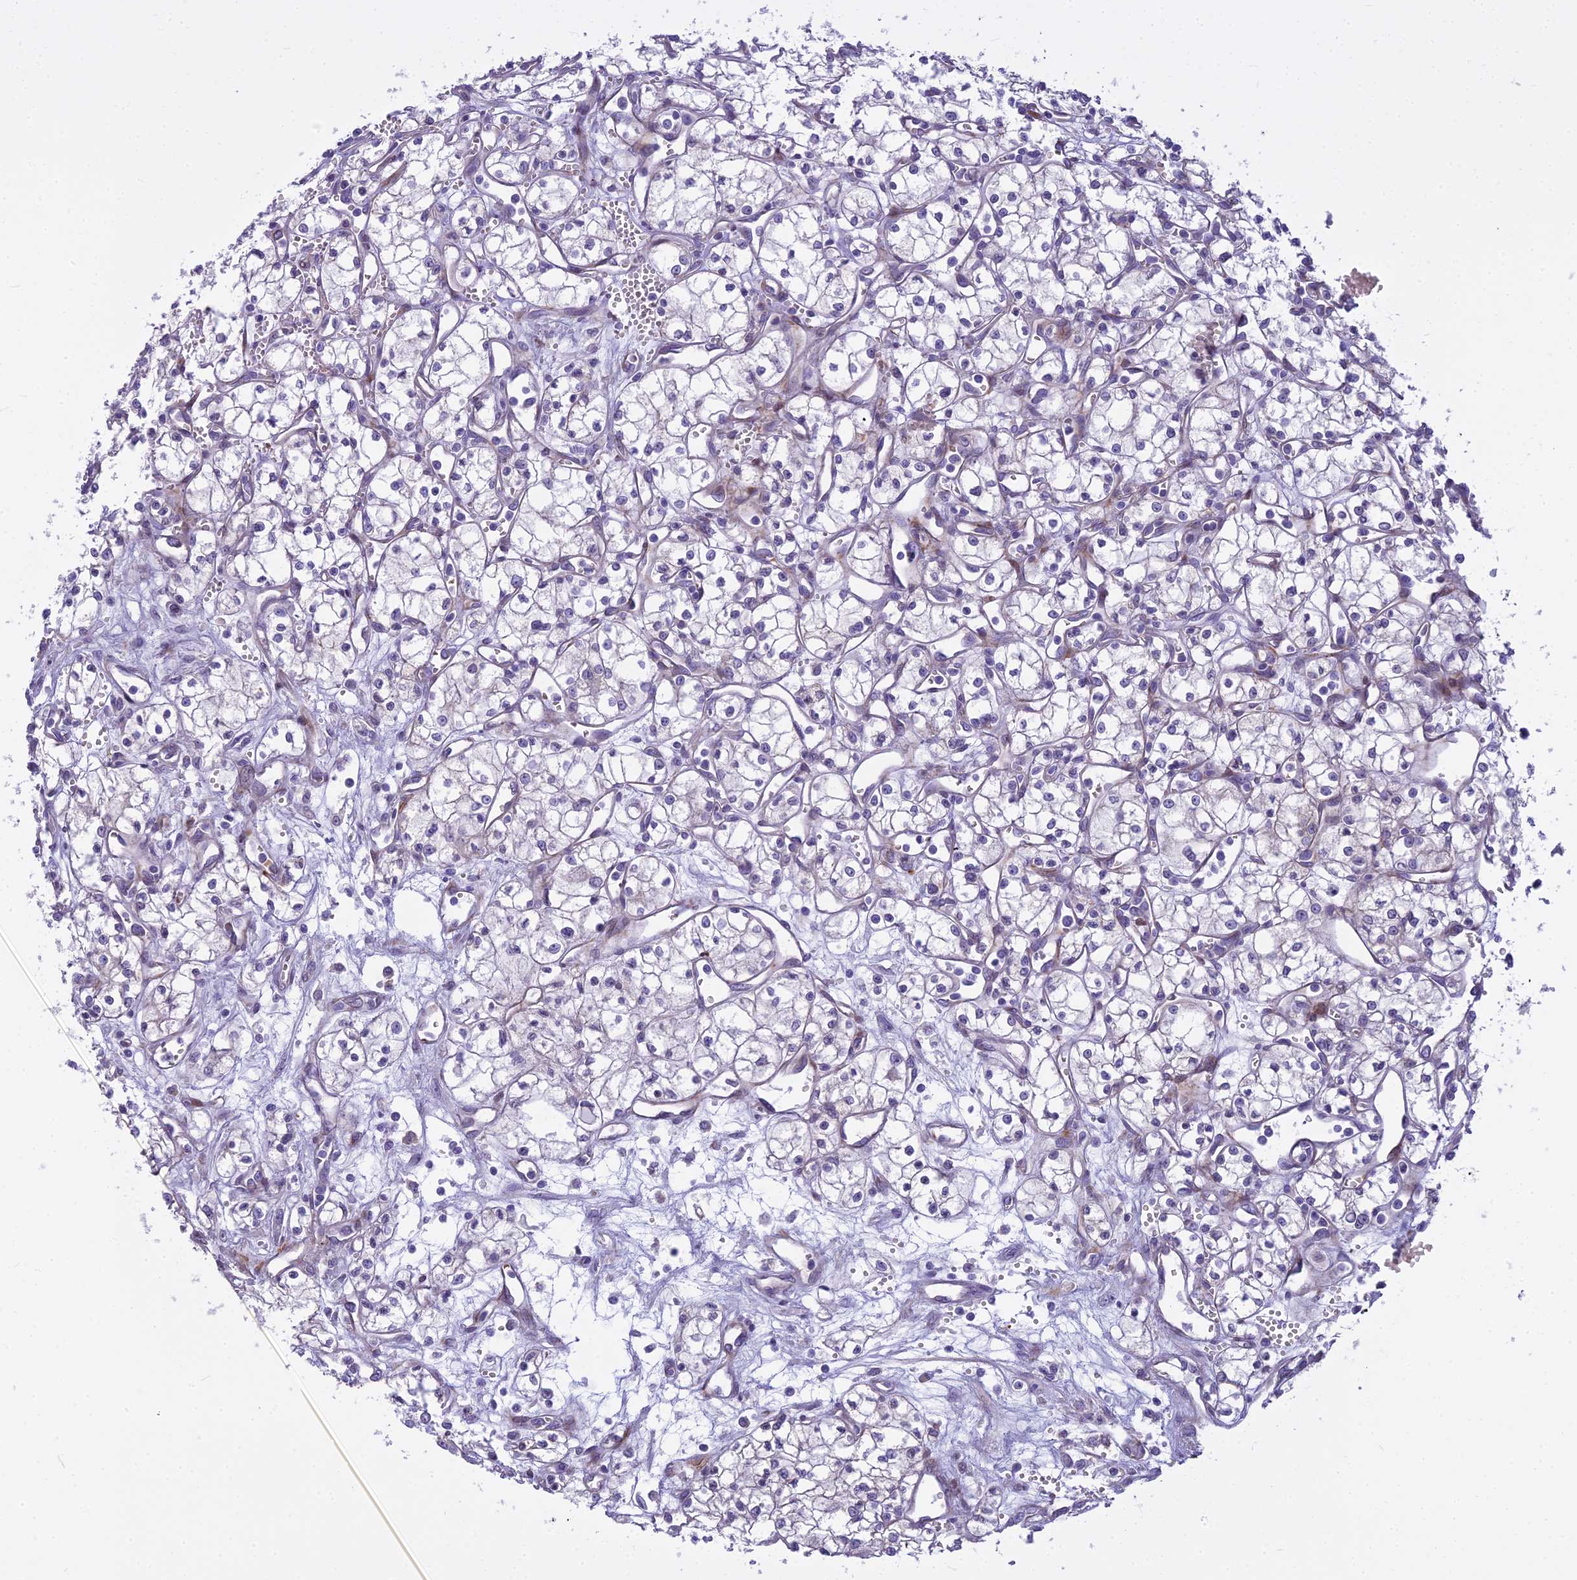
{"staining": {"intensity": "negative", "quantity": "none", "location": "none"}, "tissue": "renal cancer", "cell_type": "Tumor cells", "image_type": "cancer", "snomed": [{"axis": "morphology", "description": "Adenocarcinoma, NOS"}, {"axis": "topography", "description": "Kidney"}], "caption": "Tumor cells are negative for protein expression in human renal cancer (adenocarcinoma).", "gene": "PCDHB14", "patient": {"sex": "male", "age": 59}}